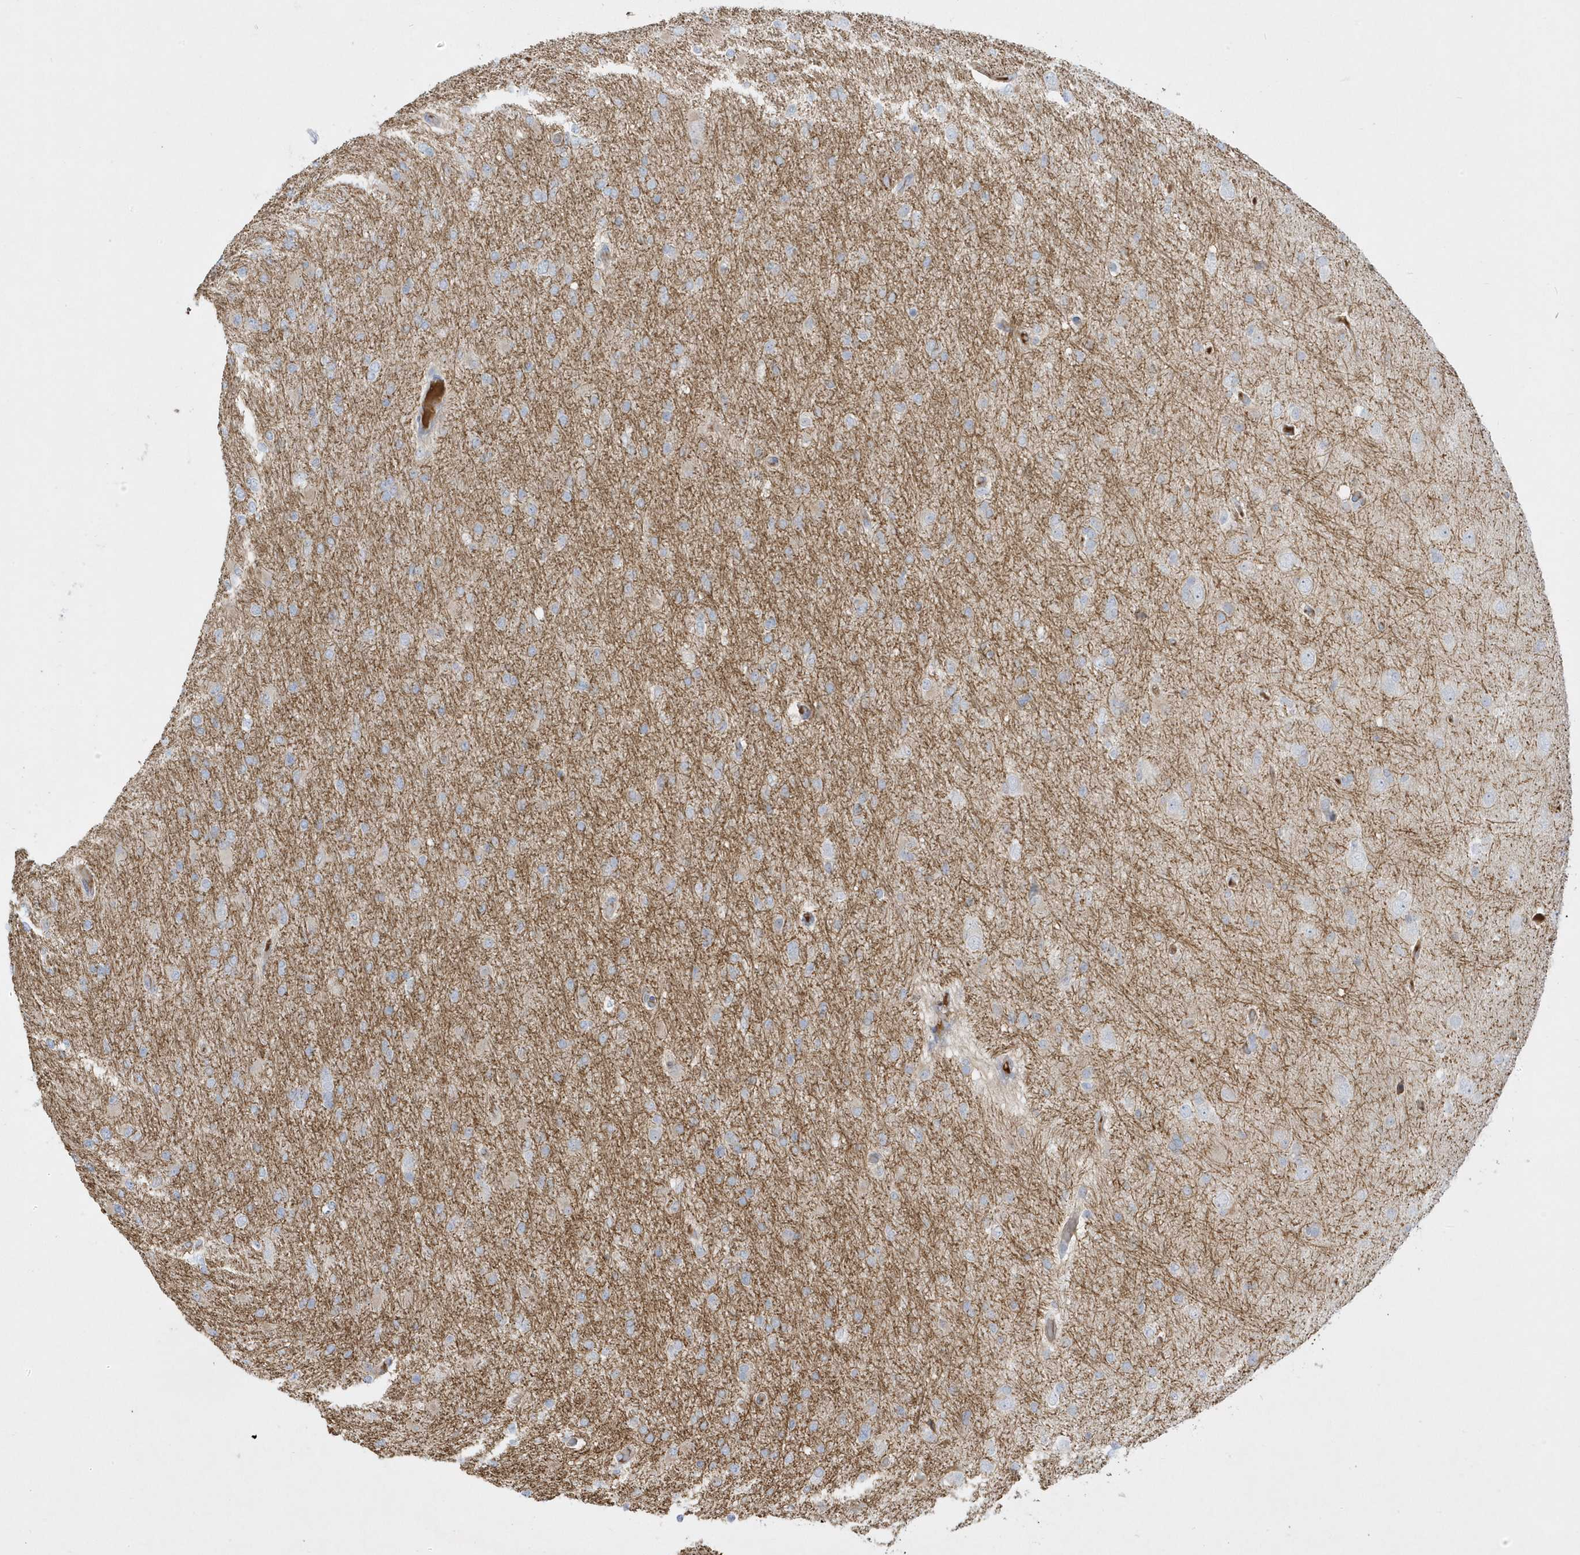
{"staining": {"intensity": "negative", "quantity": "none", "location": "none"}, "tissue": "glioma", "cell_type": "Tumor cells", "image_type": "cancer", "snomed": [{"axis": "morphology", "description": "Glioma, malignant, High grade"}, {"axis": "topography", "description": "Cerebral cortex"}], "caption": "The image displays no significant expression in tumor cells of malignant glioma (high-grade).", "gene": "THADA", "patient": {"sex": "female", "age": 36}}